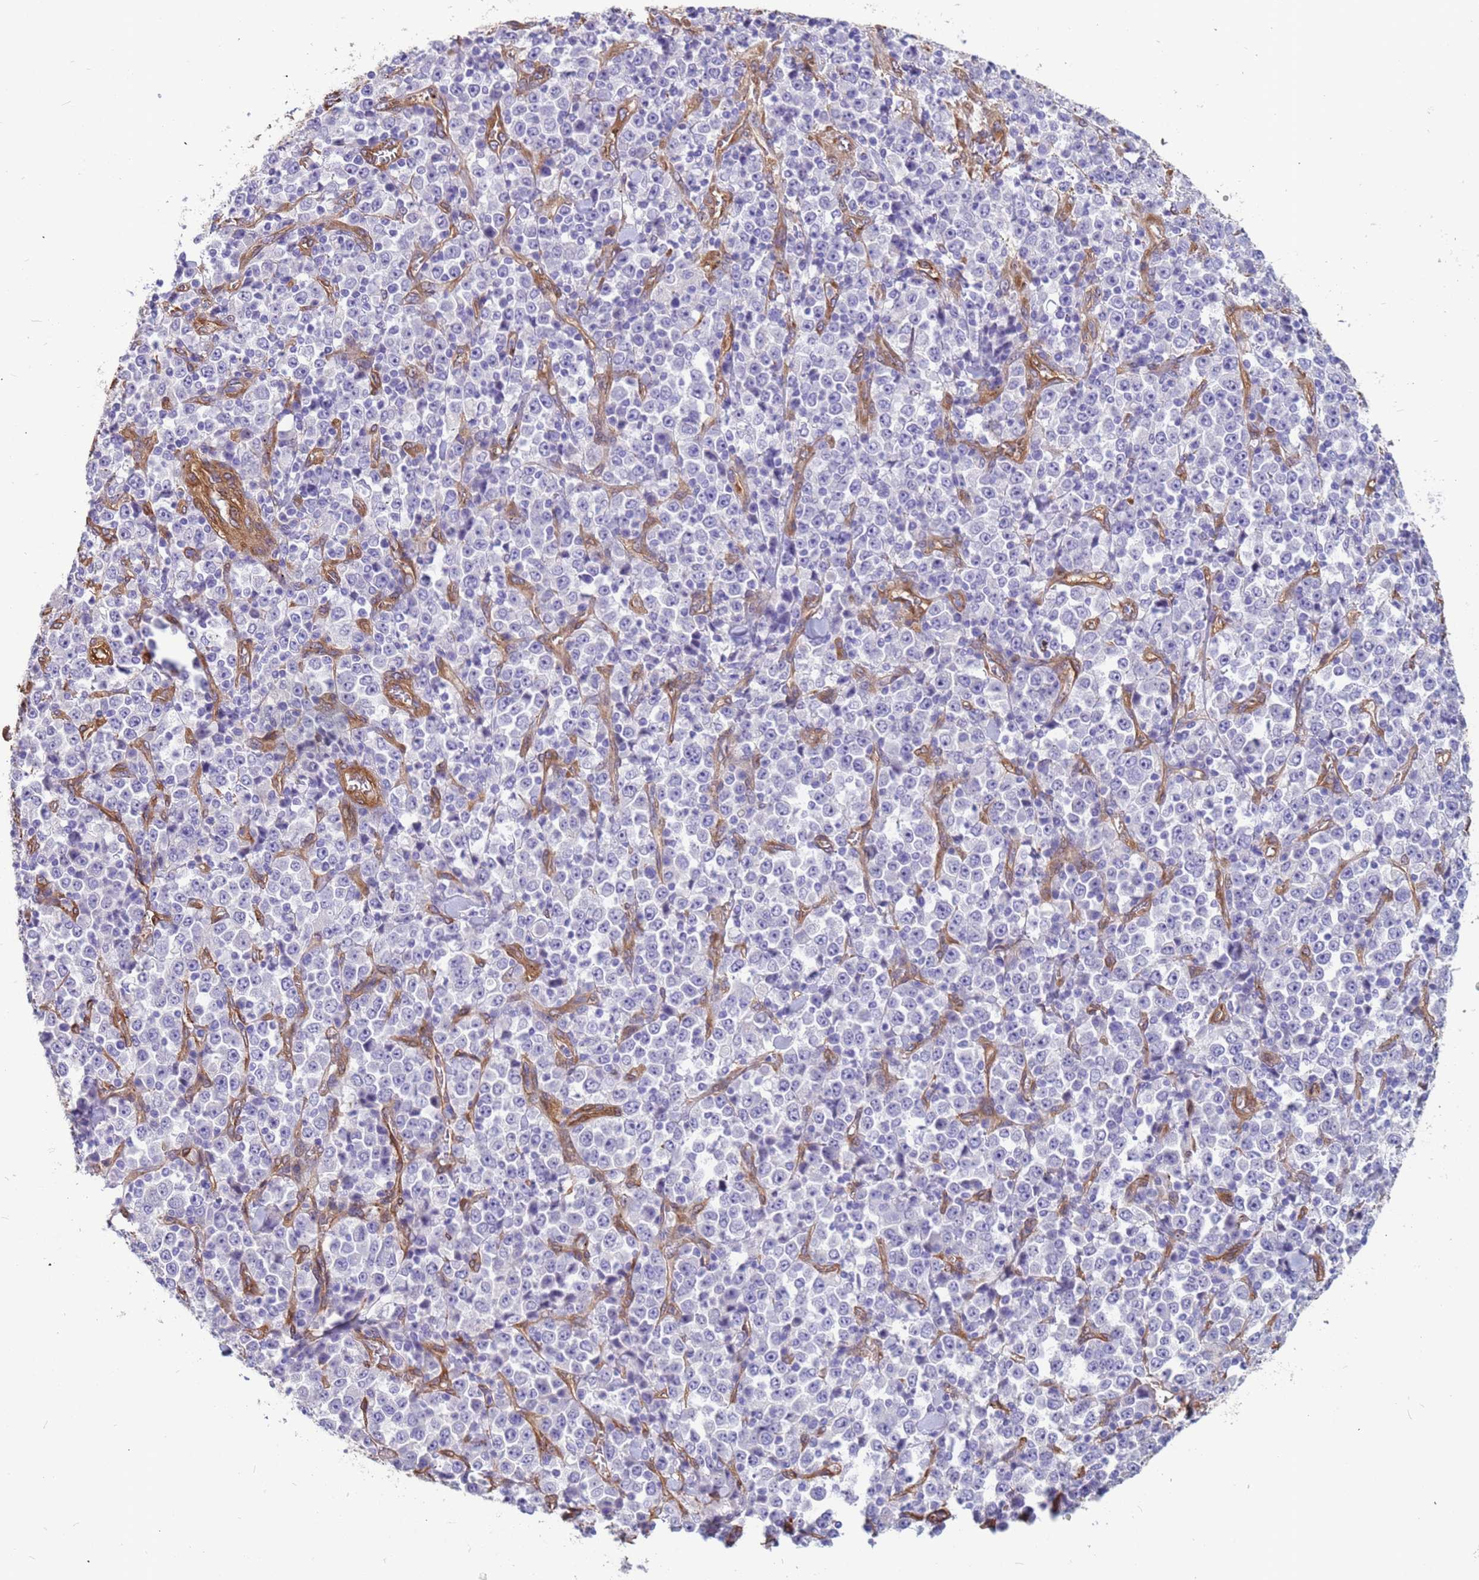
{"staining": {"intensity": "negative", "quantity": "none", "location": "none"}, "tissue": "stomach cancer", "cell_type": "Tumor cells", "image_type": "cancer", "snomed": [{"axis": "morphology", "description": "Normal tissue, NOS"}, {"axis": "morphology", "description": "Adenocarcinoma, NOS"}, {"axis": "topography", "description": "Stomach, upper"}, {"axis": "topography", "description": "Stomach"}], "caption": "There is no significant staining in tumor cells of stomach cancer (adenocarcinoma). (Brightfield microscopy of DAB immunohistochemistry at high magnification).", "gene": "EHD2", "patient": {"sex": "male", "age": 59}}